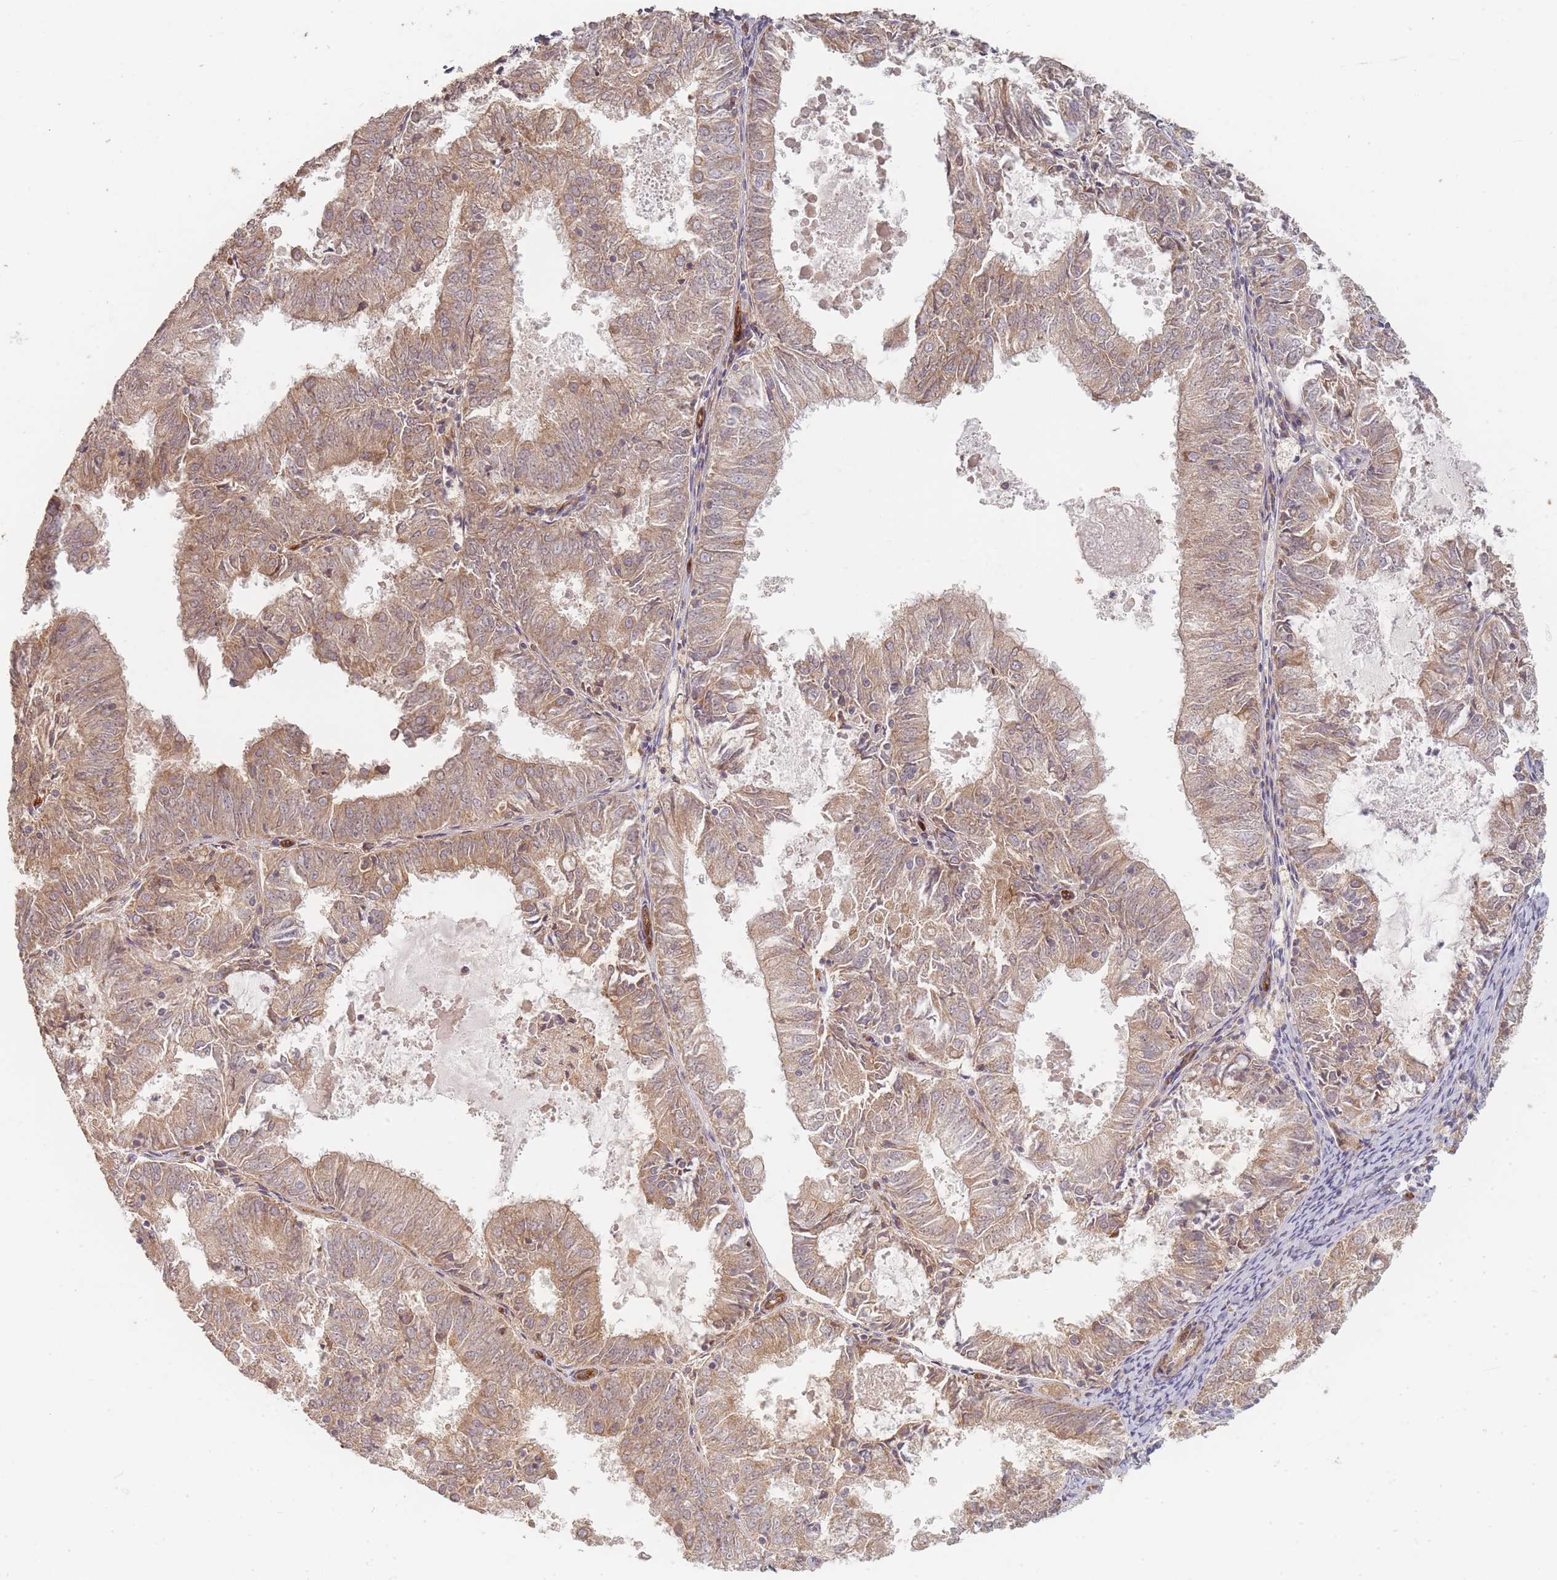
{"staining": {"intensity": "moderate", "quantity": ">75%", "location": "cytoplasmic/membranous"}, "tissue": "endometrial cancer", "cell_type": "Tumor cells", "image_type": "cancer", "snomed": [{"axis": "morphology", "description": "Adenocarcinoma, NOS"}, {"axis": "topography", "description": "Endometrium"}], "caption": "High-magnification brightfield microscopy of endometrial cancer (adenocarcinoma) stained with DAB (3,3'-diaminobenzidine) (brown) and counterstained with hematoxylin (blue). tumor cells exhibit moderate cytoplasmic/membranous expression is present in about>75% of cells.", "gene": "MRPS6", "patient": {"sex": "female", "age": 57}}